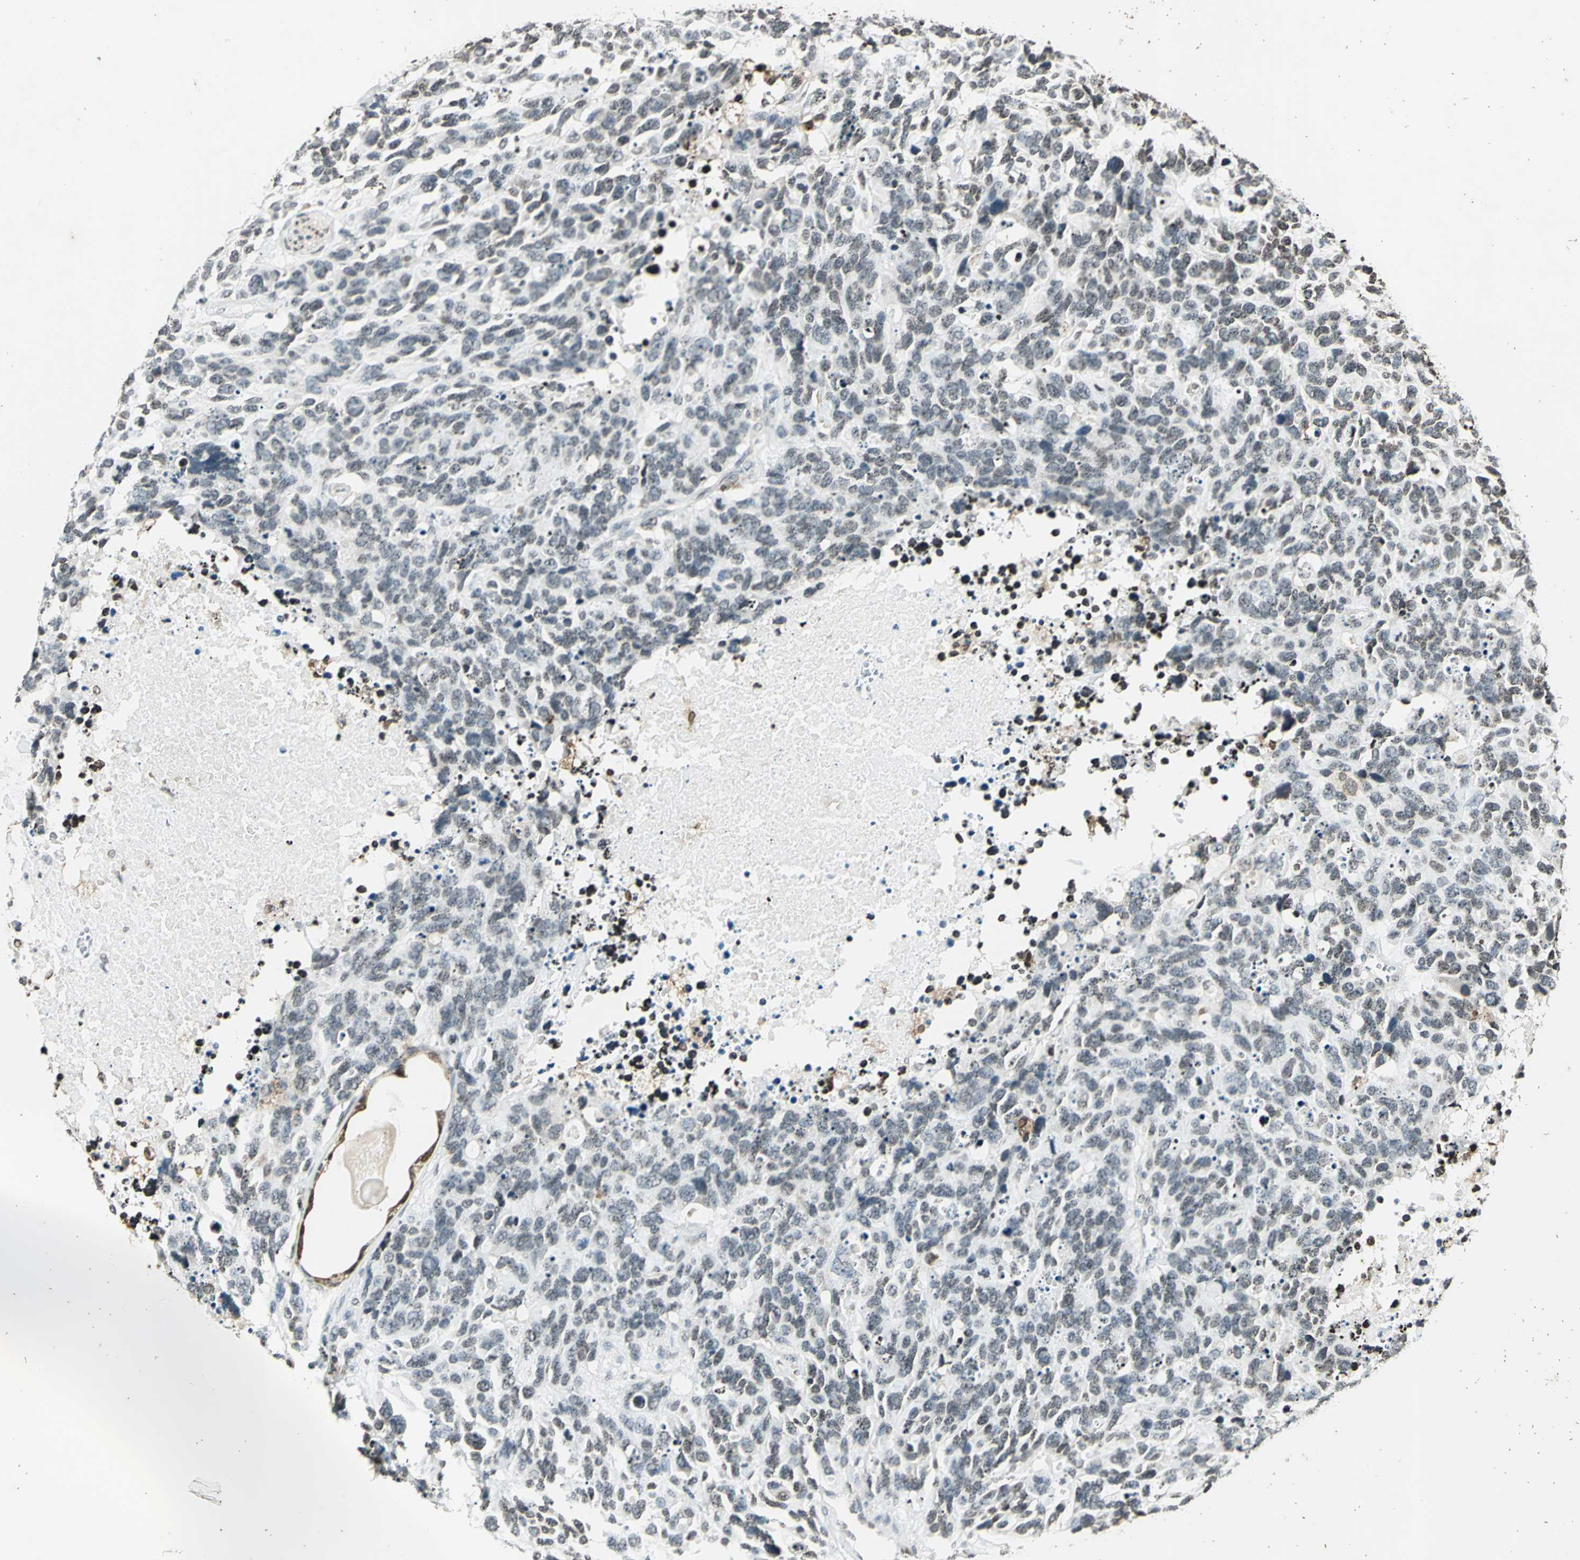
{"staining": {"intensity": "negative", "quantity": "none", "location": "none"}, "tissue": "lung cancer", "cell_type": "Tumor cells", "image_type": "cancer", "snomed": [{"axis": "morphology", "description": "Neoplasm, malignant, NOS"}, {"axis": "topography", "description": "Lung"}], "caption": "Histopathology image shows no protein staining in tumor cells of lung neoplasm (malignant) tissue.", "gene": "LGALS3", "patient": {"sex": "female", "age": 58}}